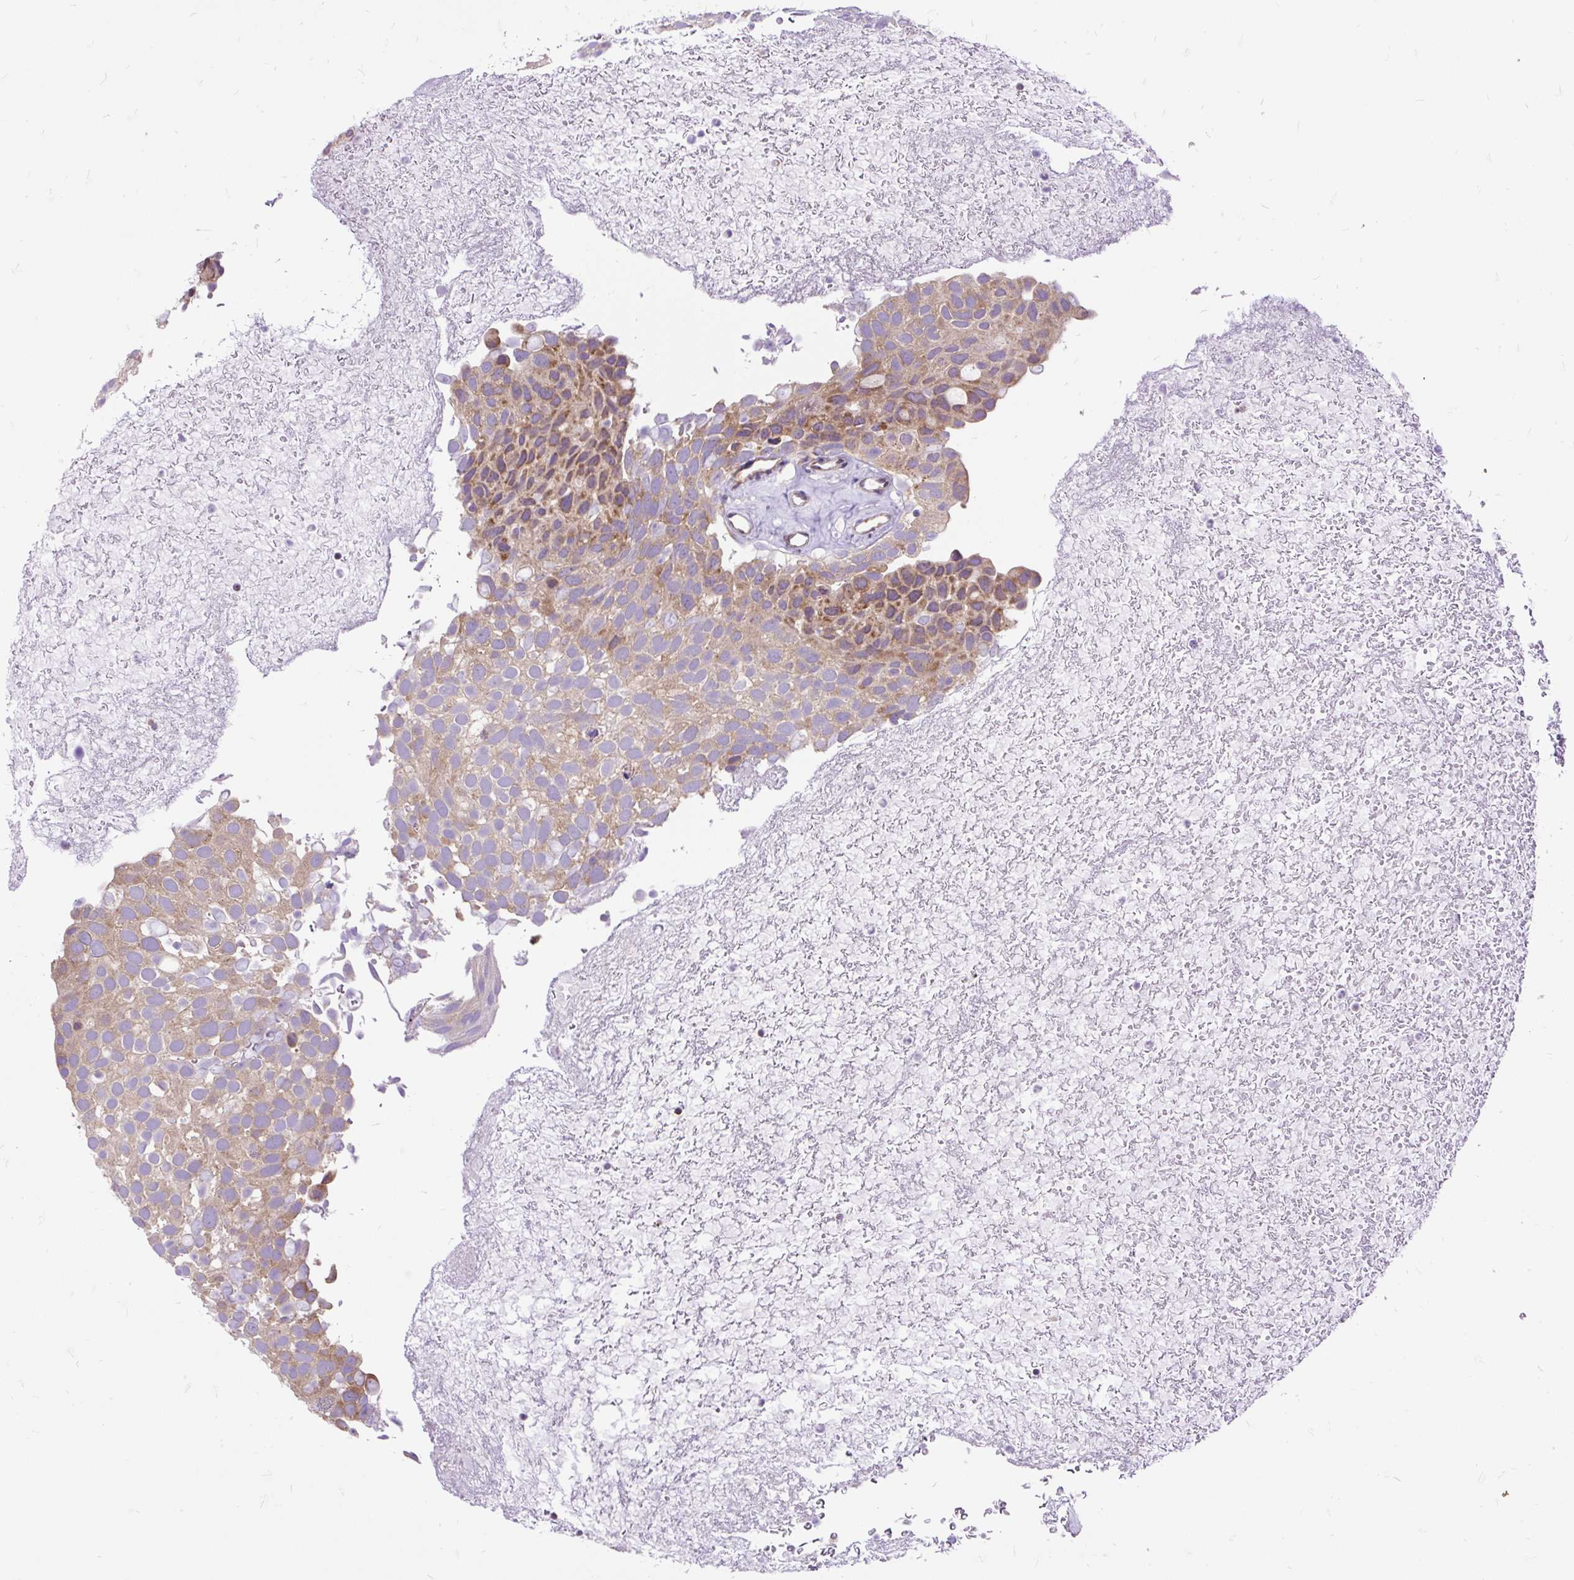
{"staining": {"intensity": "moderate", "quantity": ">75%", "location": "cytoplasmic/membranous"}, "tissue": "urothelial cancer", "cell_type": "Tumor cells", "image_type": "cancer", "snomed": [{"axis": "morphology", "description": "Urothelial carcinoma, Low grade"}, {"axis": "topography", "description": "Urinary bladder"}], "caption": "High-power microscopy captured an IHC micrograph of urothelial carcinoma (low-grade), revealing moderate cytoplasmic/membranous staining in approximately >75% of tumor cells. Using DAB (brown) and hematoxylin (blue) stains, captured at high magnification using brightfield microscopy.", "gene": "RPS5", "patient": {"sex": "male", "age": 78}}